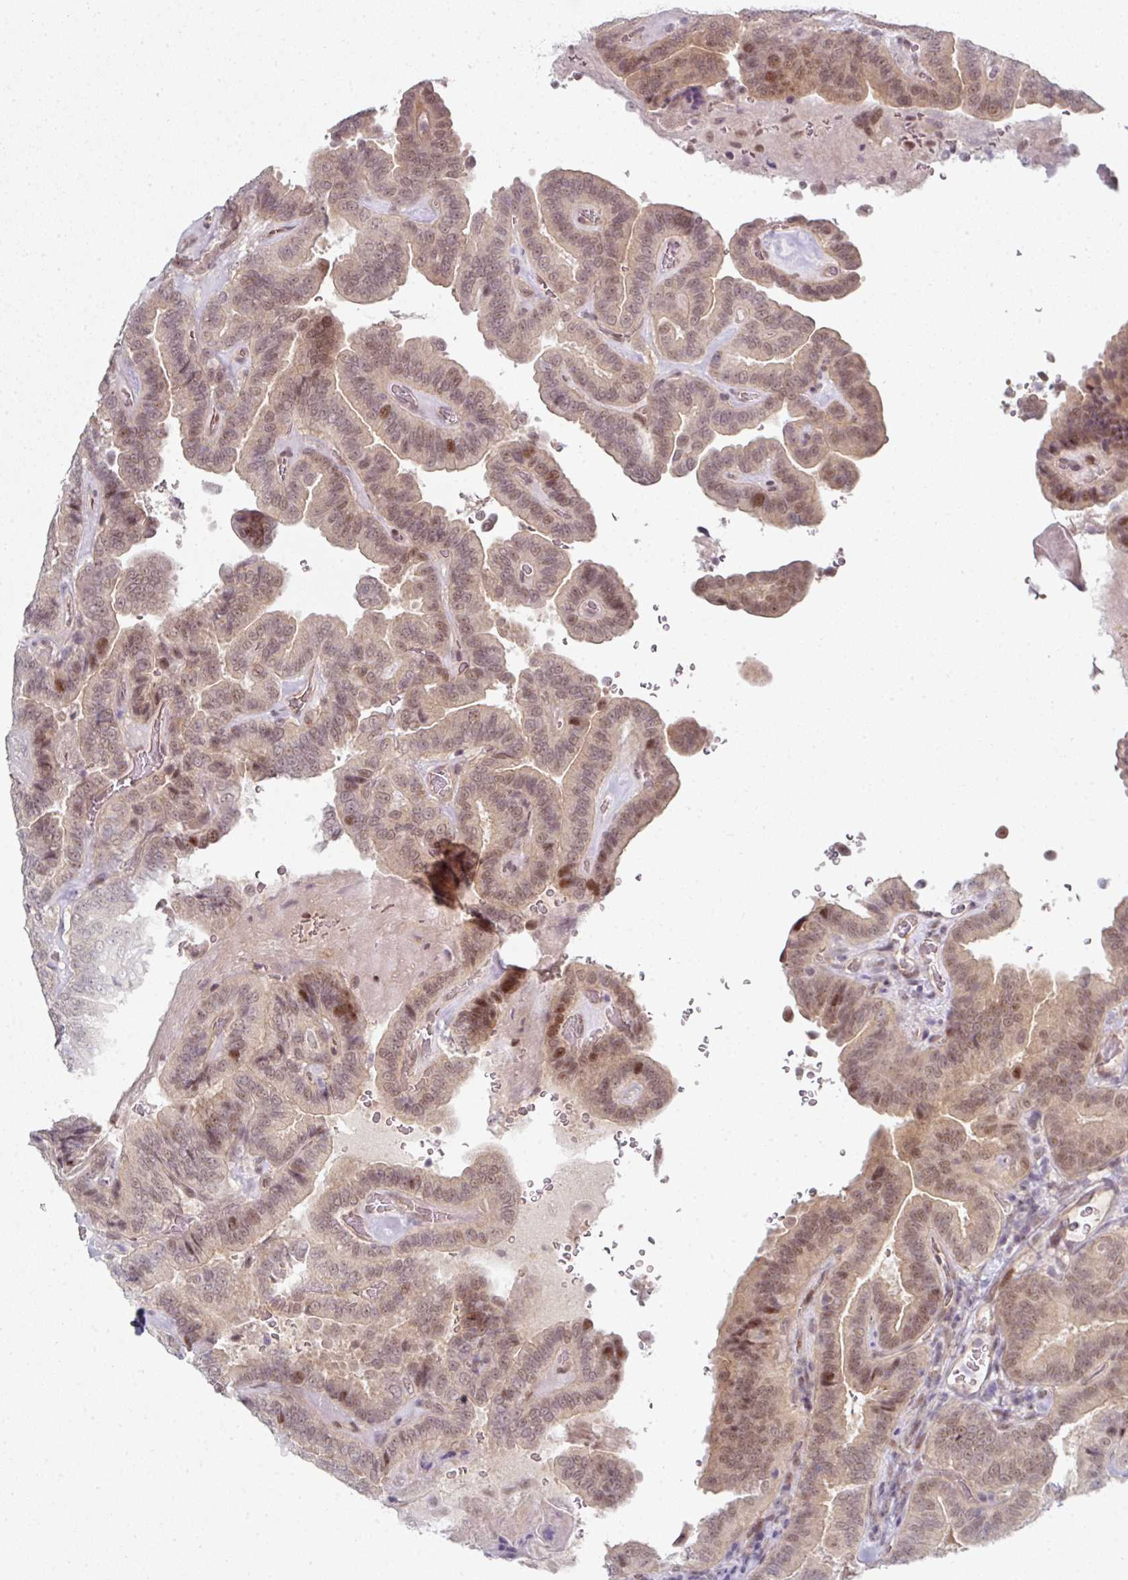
{"staining": {"intensity": "weak", "quantity": "25%-75%", "location": "nuclear"}, "tissue": "thyroid cancer", "cell_type": "Tumor cells", "image_type": "cancer", "snomed": [{"axis": "morphology", "description": "Papillary adenocarcinoma, NOS"}, {"axis": "topography", "description": "Thyroid gland"}], "caption": "A brown stain highlights weak nuclear expression of a protein in human thyroid cancer (papillary adenocarcinoma) tumor cells.", "gene": "TMCC1", "patient": {"sex": "male", "age": 61}}